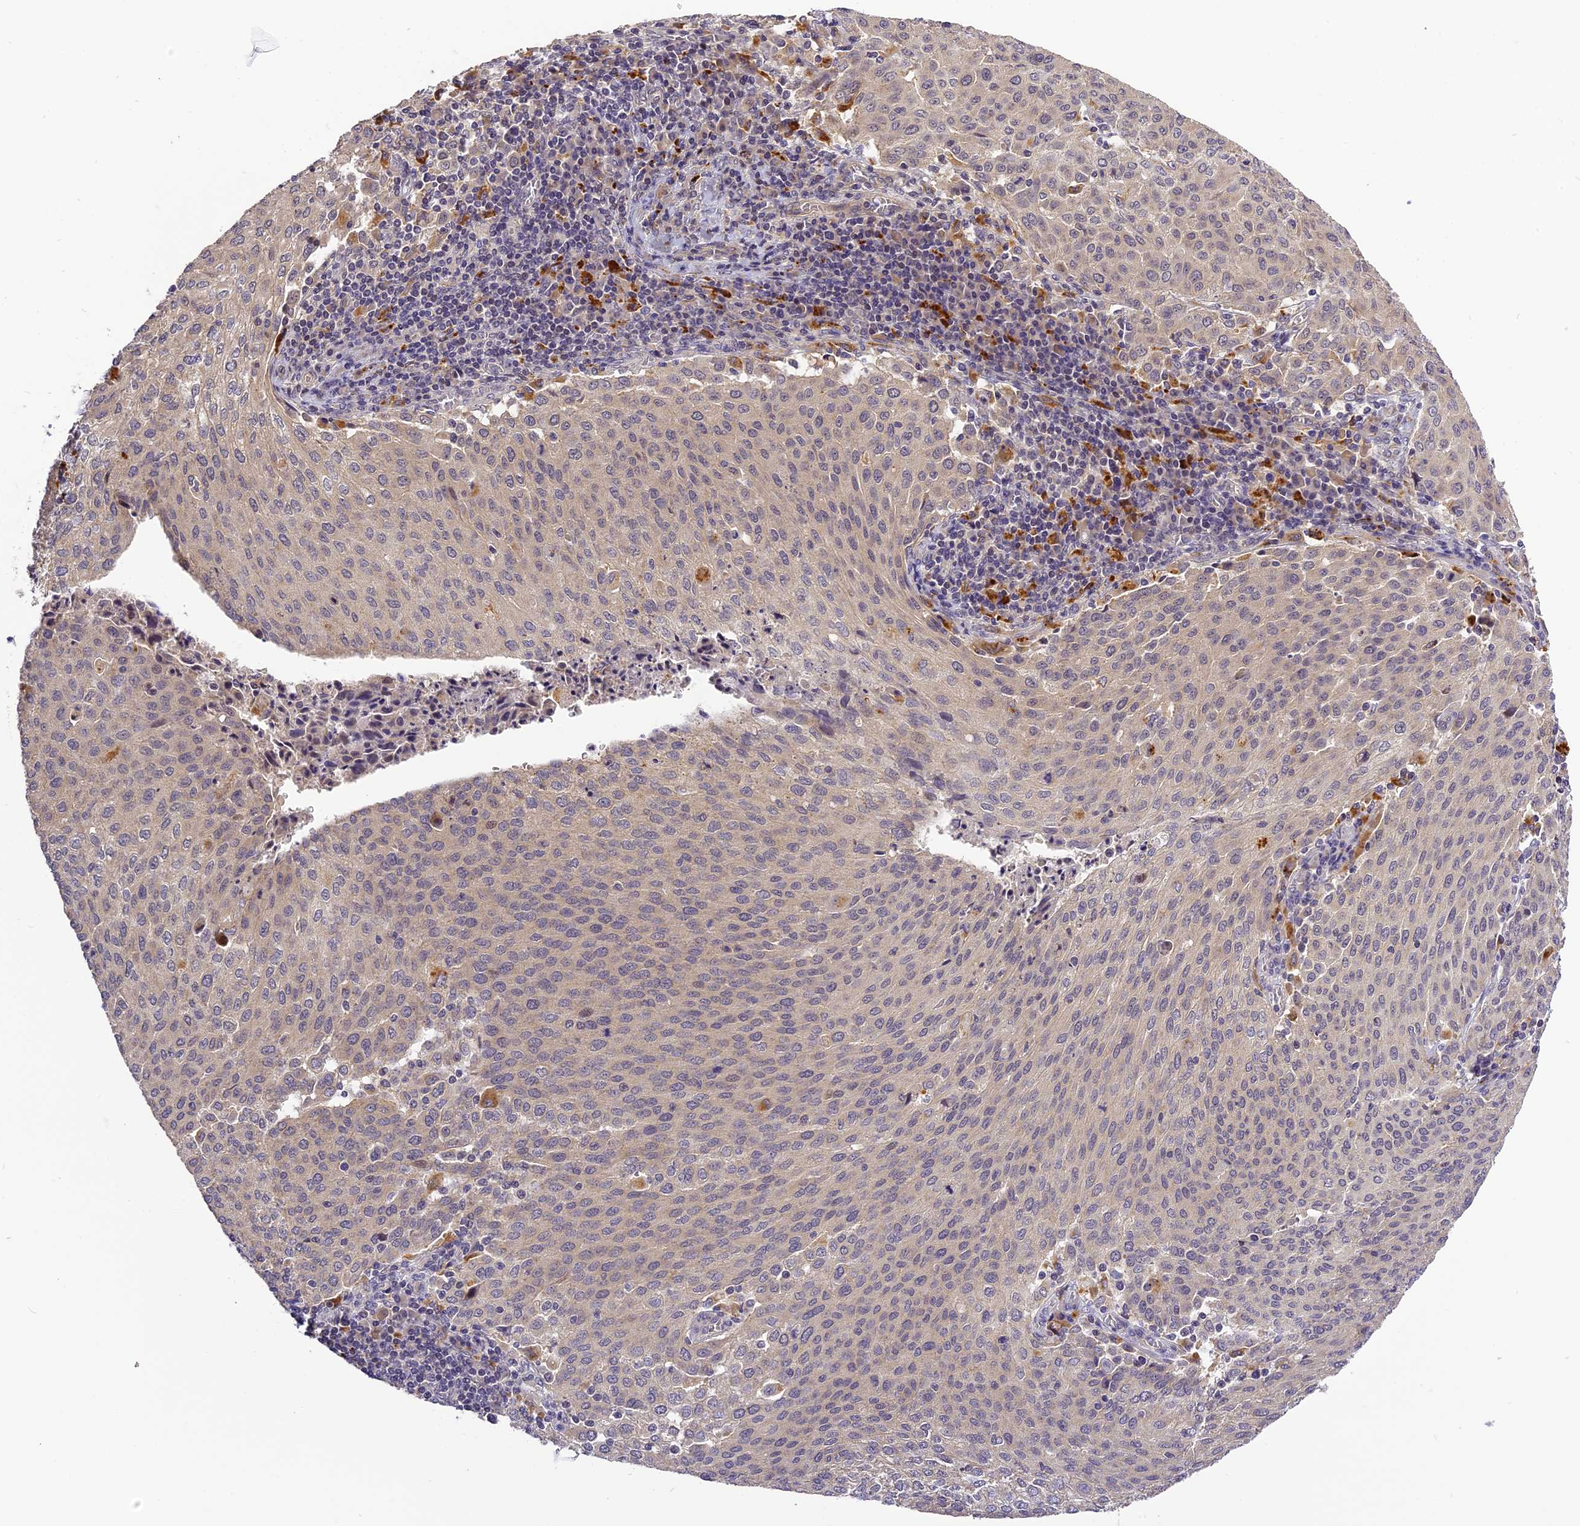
{"staining": {"intensity": "negative", "quantity": "none", "location": "none"}, "tissue": "cervical cancer", "cell_type": "Tumor cells", "image_type": "cancer", "snomed": [{"axis": "morphology", "description": "Squamous cell carcinoma, NOS"}, {"axis": "topography", "description": "Cervix"}], "caption": "Human cervical squamous cell carcinoma stained for a protein using immunohistochemistry displays no positivity in tumor cells.", "gene": "FNIP2", "patient": {"sex": "female", "age": 46}}